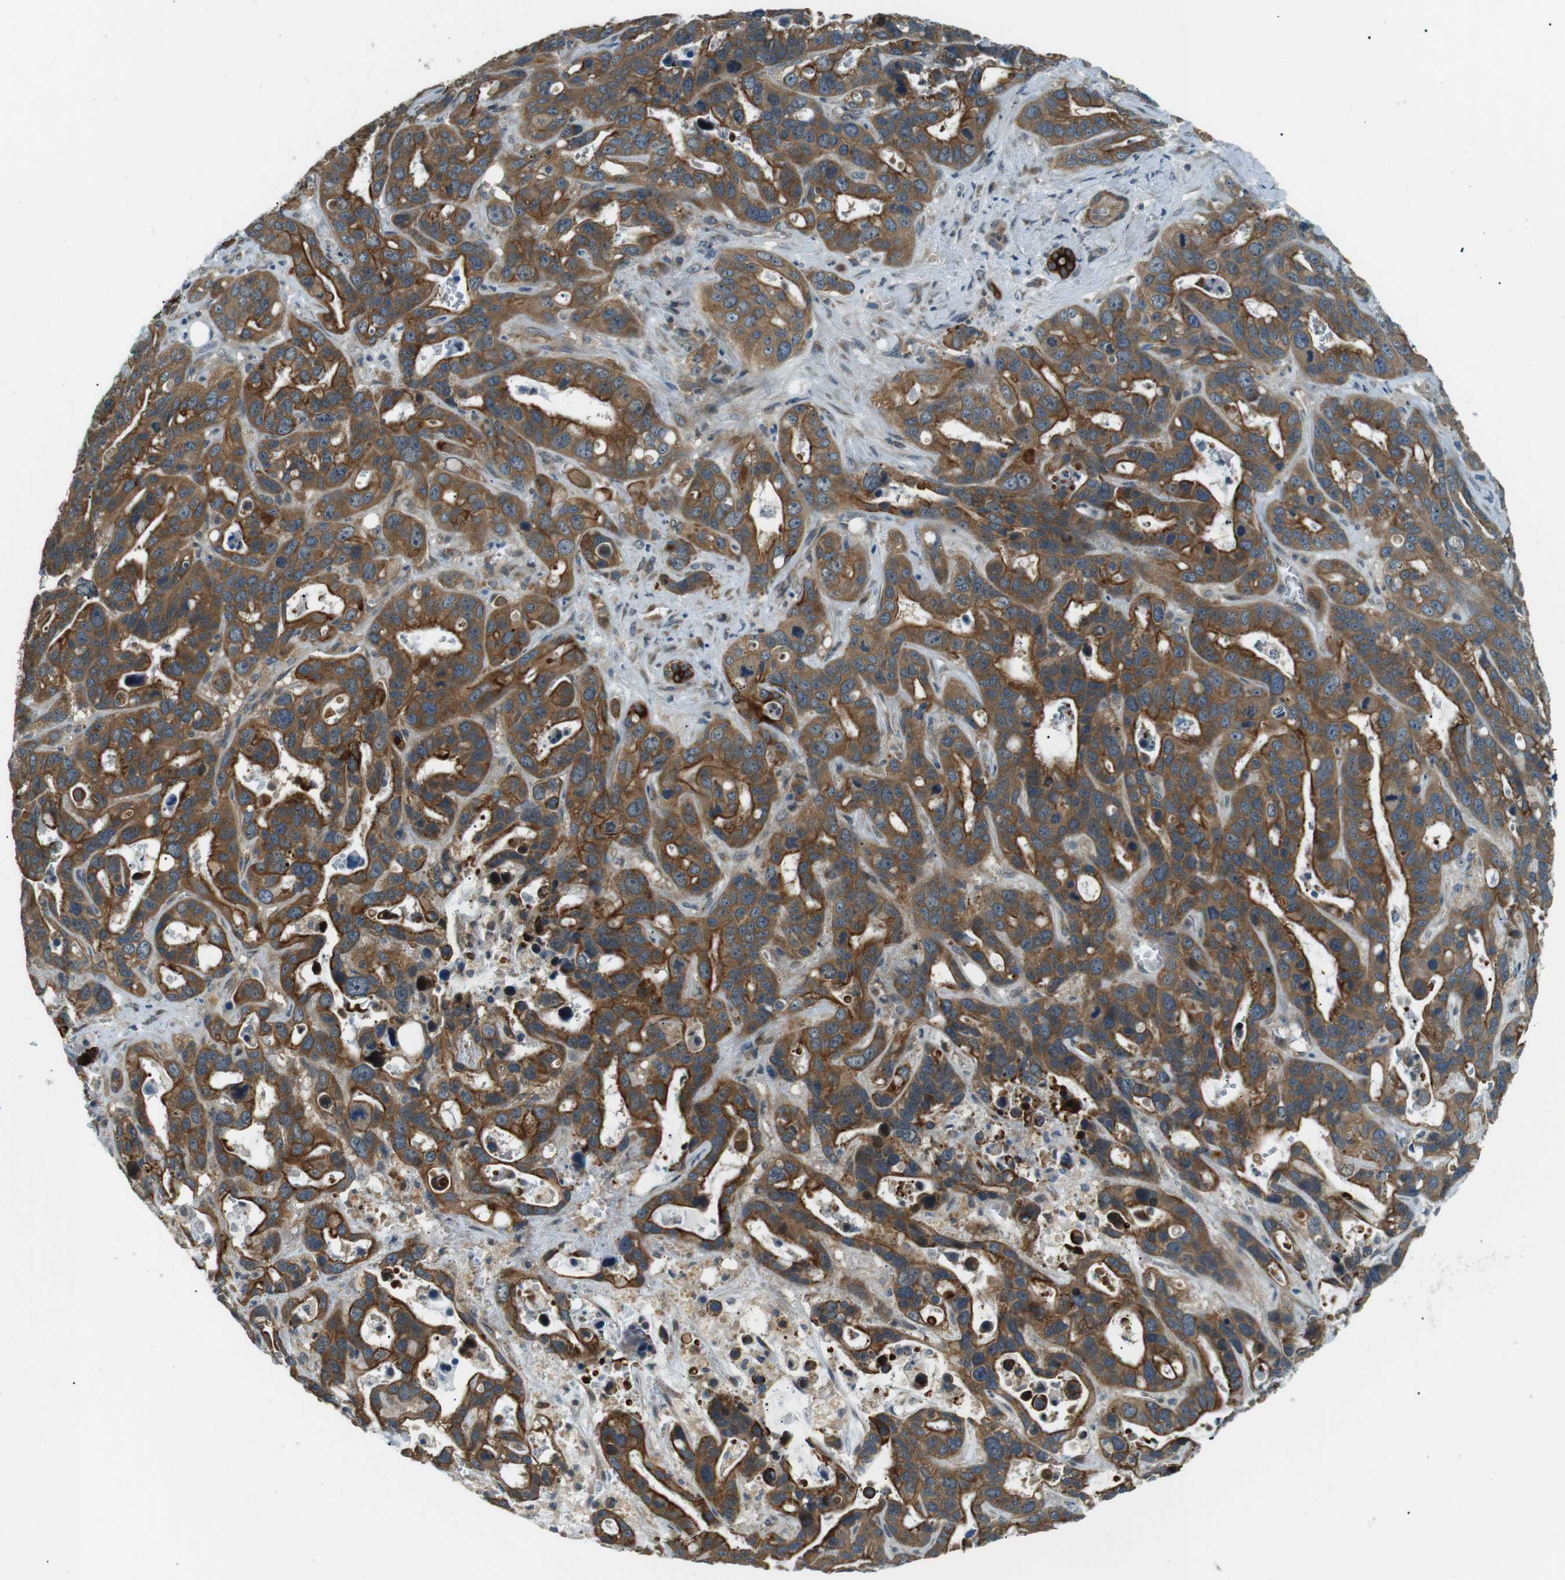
{"staining": {"intensity": "strong", "quantity": ">75%", "location": "cytoplasmic/membranous"}, "tissue": "liver cancer", "cell_type": "Tumor cells", "image_type": "cancer", "snomed": [{"axis": "morphology", "description": "Cholangiocarcinoma"}, {"axis": "topography", "description": "Liver"}], "caption": "A high amount of strong cytoplasmic/membranous positivity is appreciated in about >75% of tumor cells in liver cancer tissue. The staining was performed using DAB to visualize the protein expression in brown, while the nuclei were stained in blue with hematoxylin (Magnification: 20x).", "gene": "TMEM74", "patient": {"sex": "female", "age": 65}}